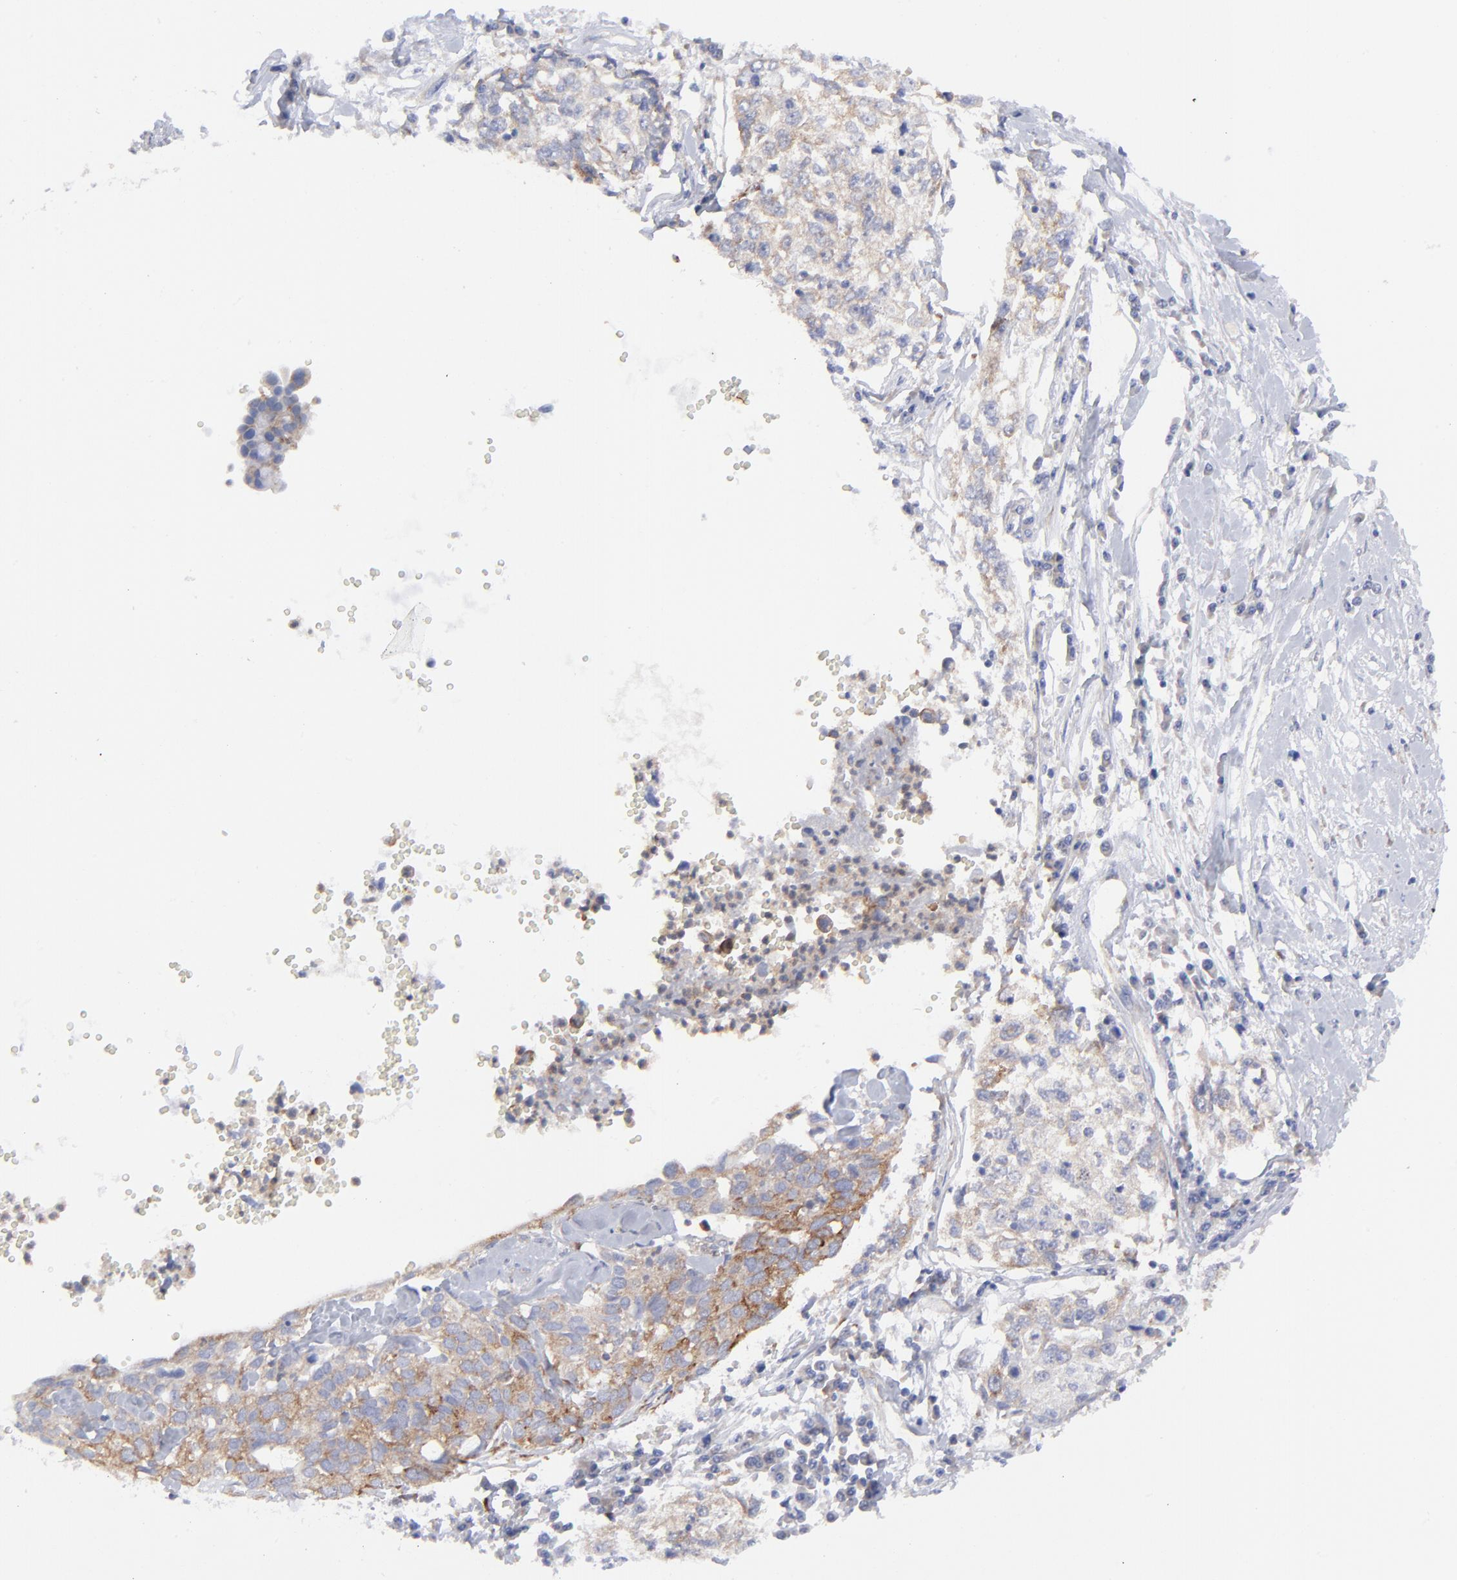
{"staining": {"intensity": "moderate", "quantity": ">75%", "location": "cytoplasmic/membranous"}, "tissue": "cervical cancer", "cell_type": "Tumor cells", "image_type": "cancer", "snomed": [{"axis": "morphology", "description": "Normal tissue, NOS"}, {"axis": "morphology", "description": "Squamous cell carcinoma, NOS"}, {"axis": "topography", "description": "Cervix"}], "caption": "A brown stain shows moderate cytoplasmic/membranous positivity of a protein in cervical cancer (squamous cell carcinoma) tumor cells. The protein of interest is stained brown, and the nuclei are stained in blue (DAB (3,3'-diaminobenzidine) IHC with brightfield microscopy, high magnification).", "gene": "EIF2AK2", "patient": {"sex": "female", "age": 45}}